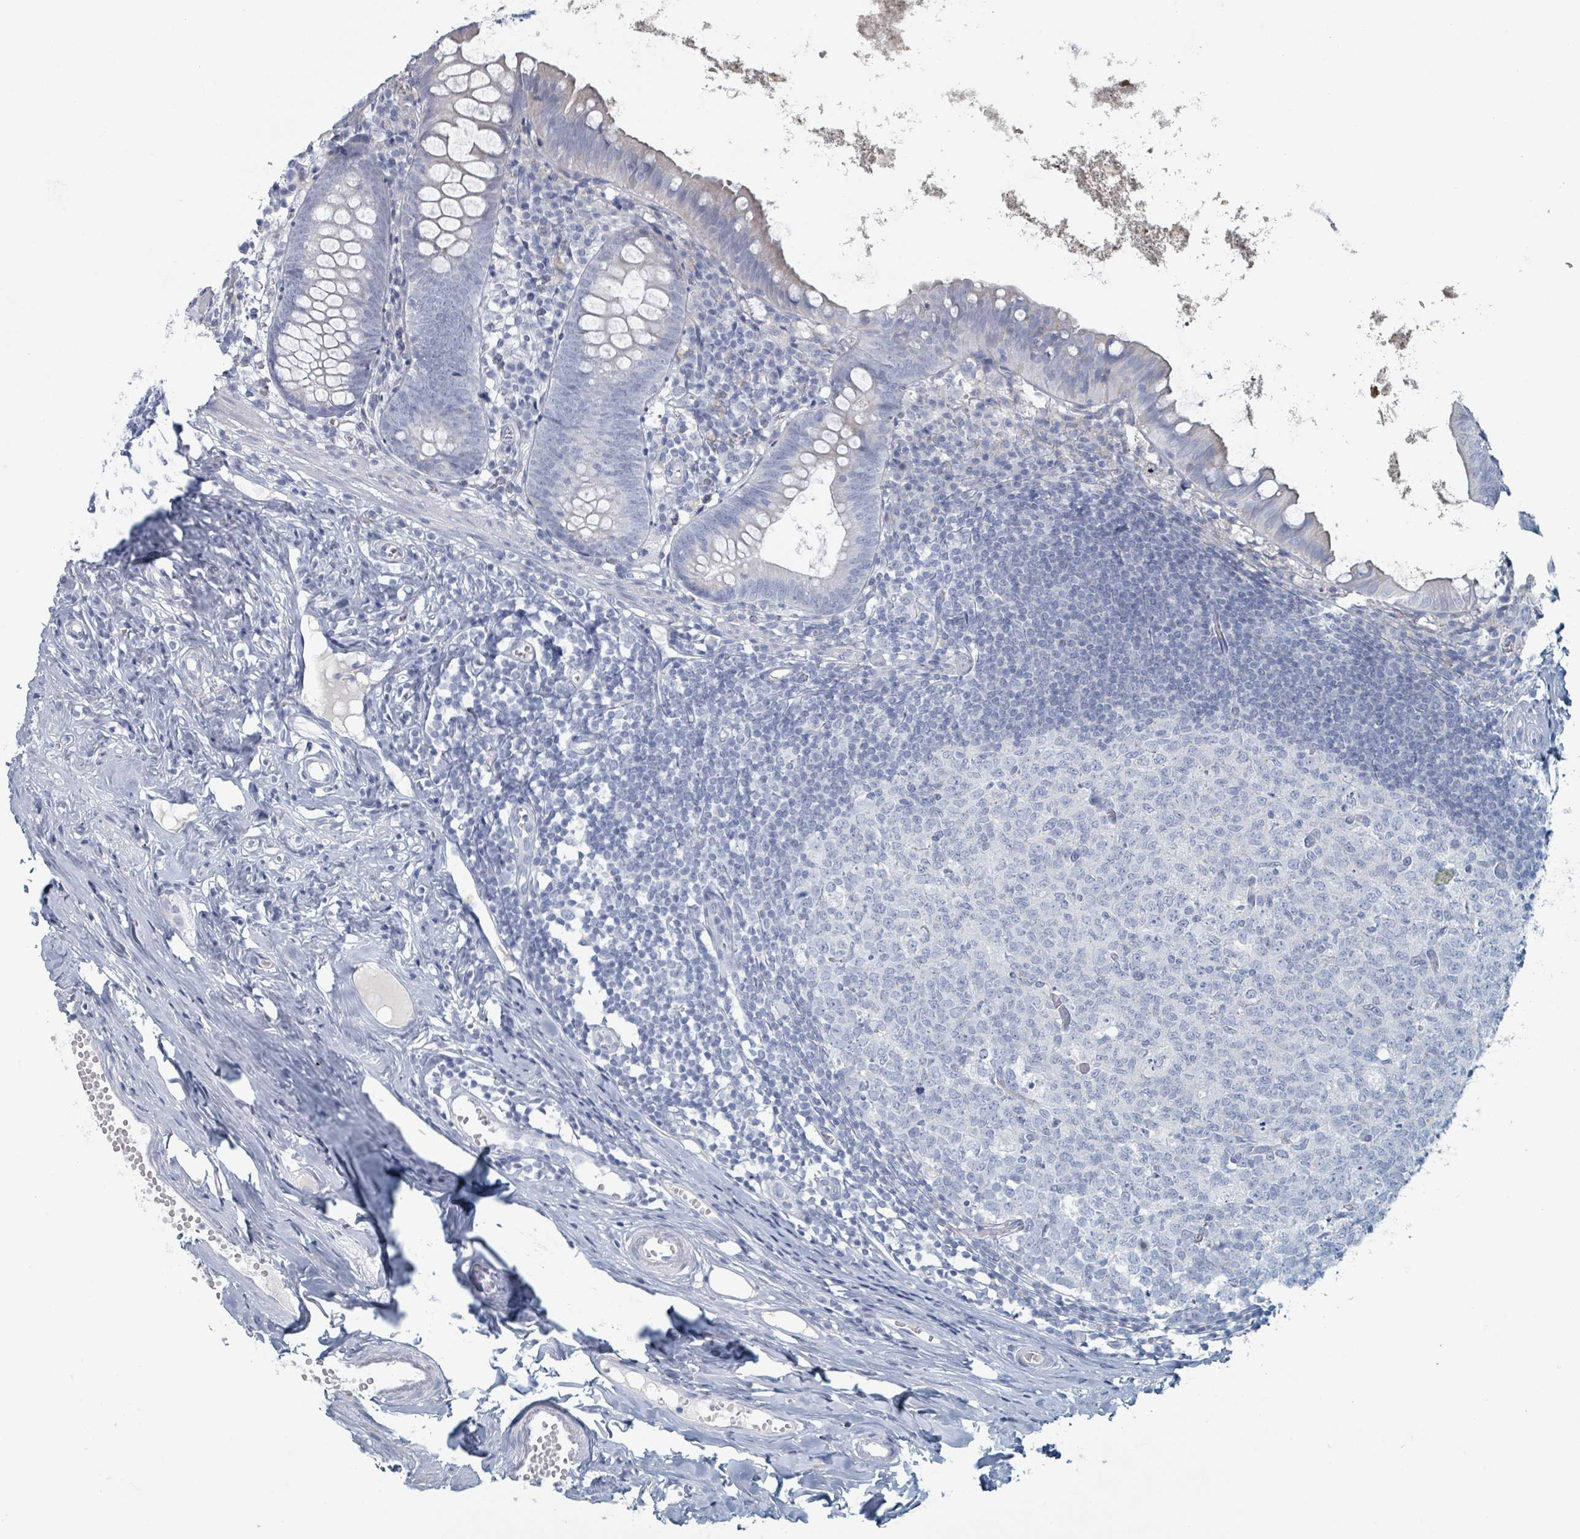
{"staining": {"intensity": "negative", "quantity": "none", "location": "none"}, "tissue": "appendix", "cell_type": "Glandular cells", "image_type": "normal", "snomed": [{"axis": "morphology", "description": "Normal tissue, NOS"}, {"axis": "topography", "description": "Appendix"}], "caption": "This is an immunohistochemistry (IHC) micrograph of normal appendix. There is no staining in glandular cells.", "gene": "HEATR5A", "patient": {"sex": "female", "age": 51}}